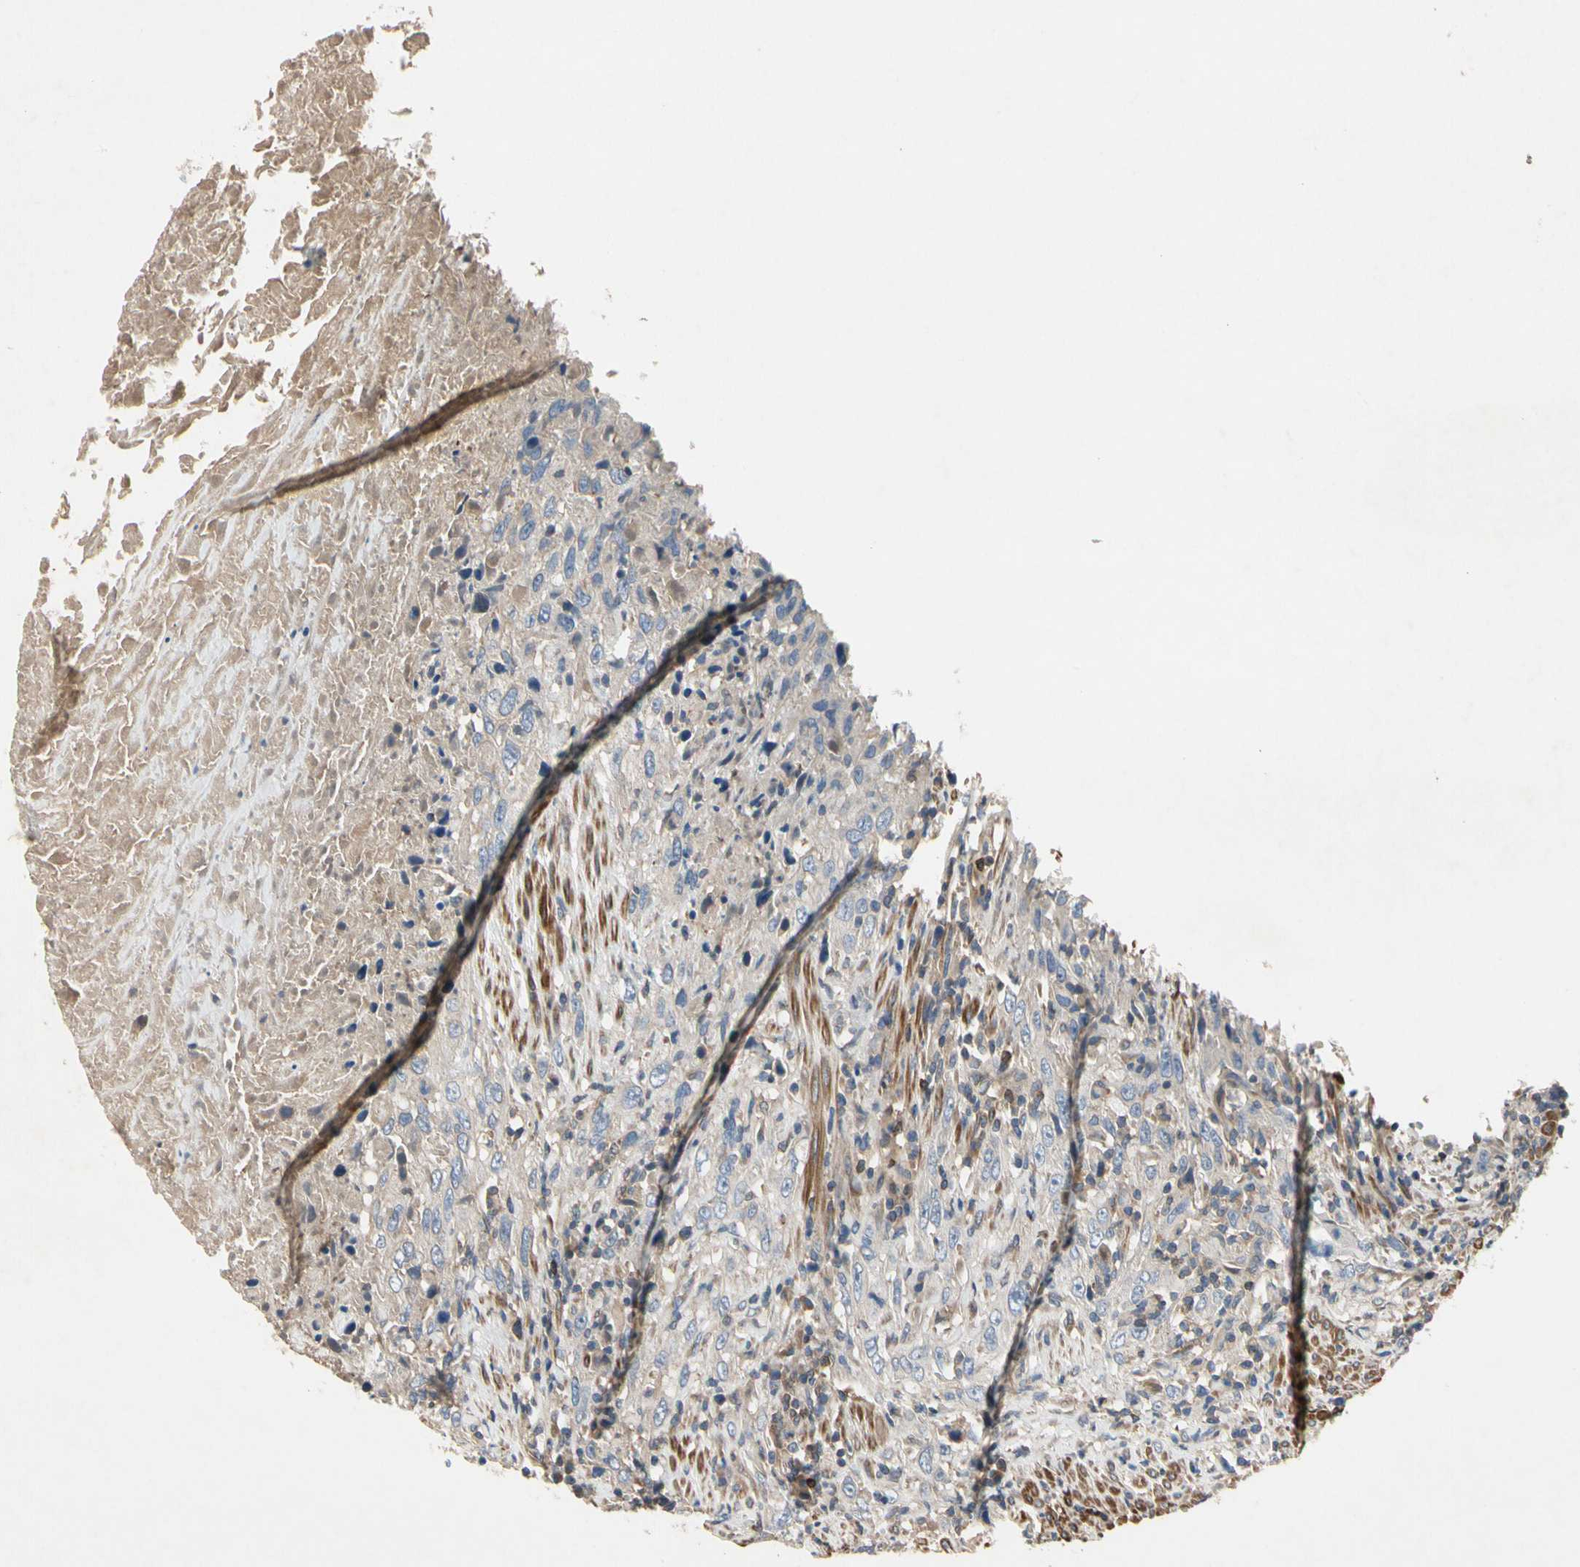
{"staining": {"intensity": "negative", "quantity": "none", "location": "none"}, "tissue": "urothelial cancer", "cell_type": "Tumor cells", "image_type": "cancer", "snomed": [{"axis": "morphology", "description": "Urothelial carcinoma, High grade"}, {"axis": "topography", "description": "Urinary bladder"}], "caption": "An immunohistochemistry histopathology image of high-grade urothelial carcinoma is shown. There is no staining in tumor cells of high-grade urothelial carcinoma. (DAB immunohistochemistry (IHC), high magnification).", "gene": "CRTAC1", "patient": {"sex": "male", "age": 61}}